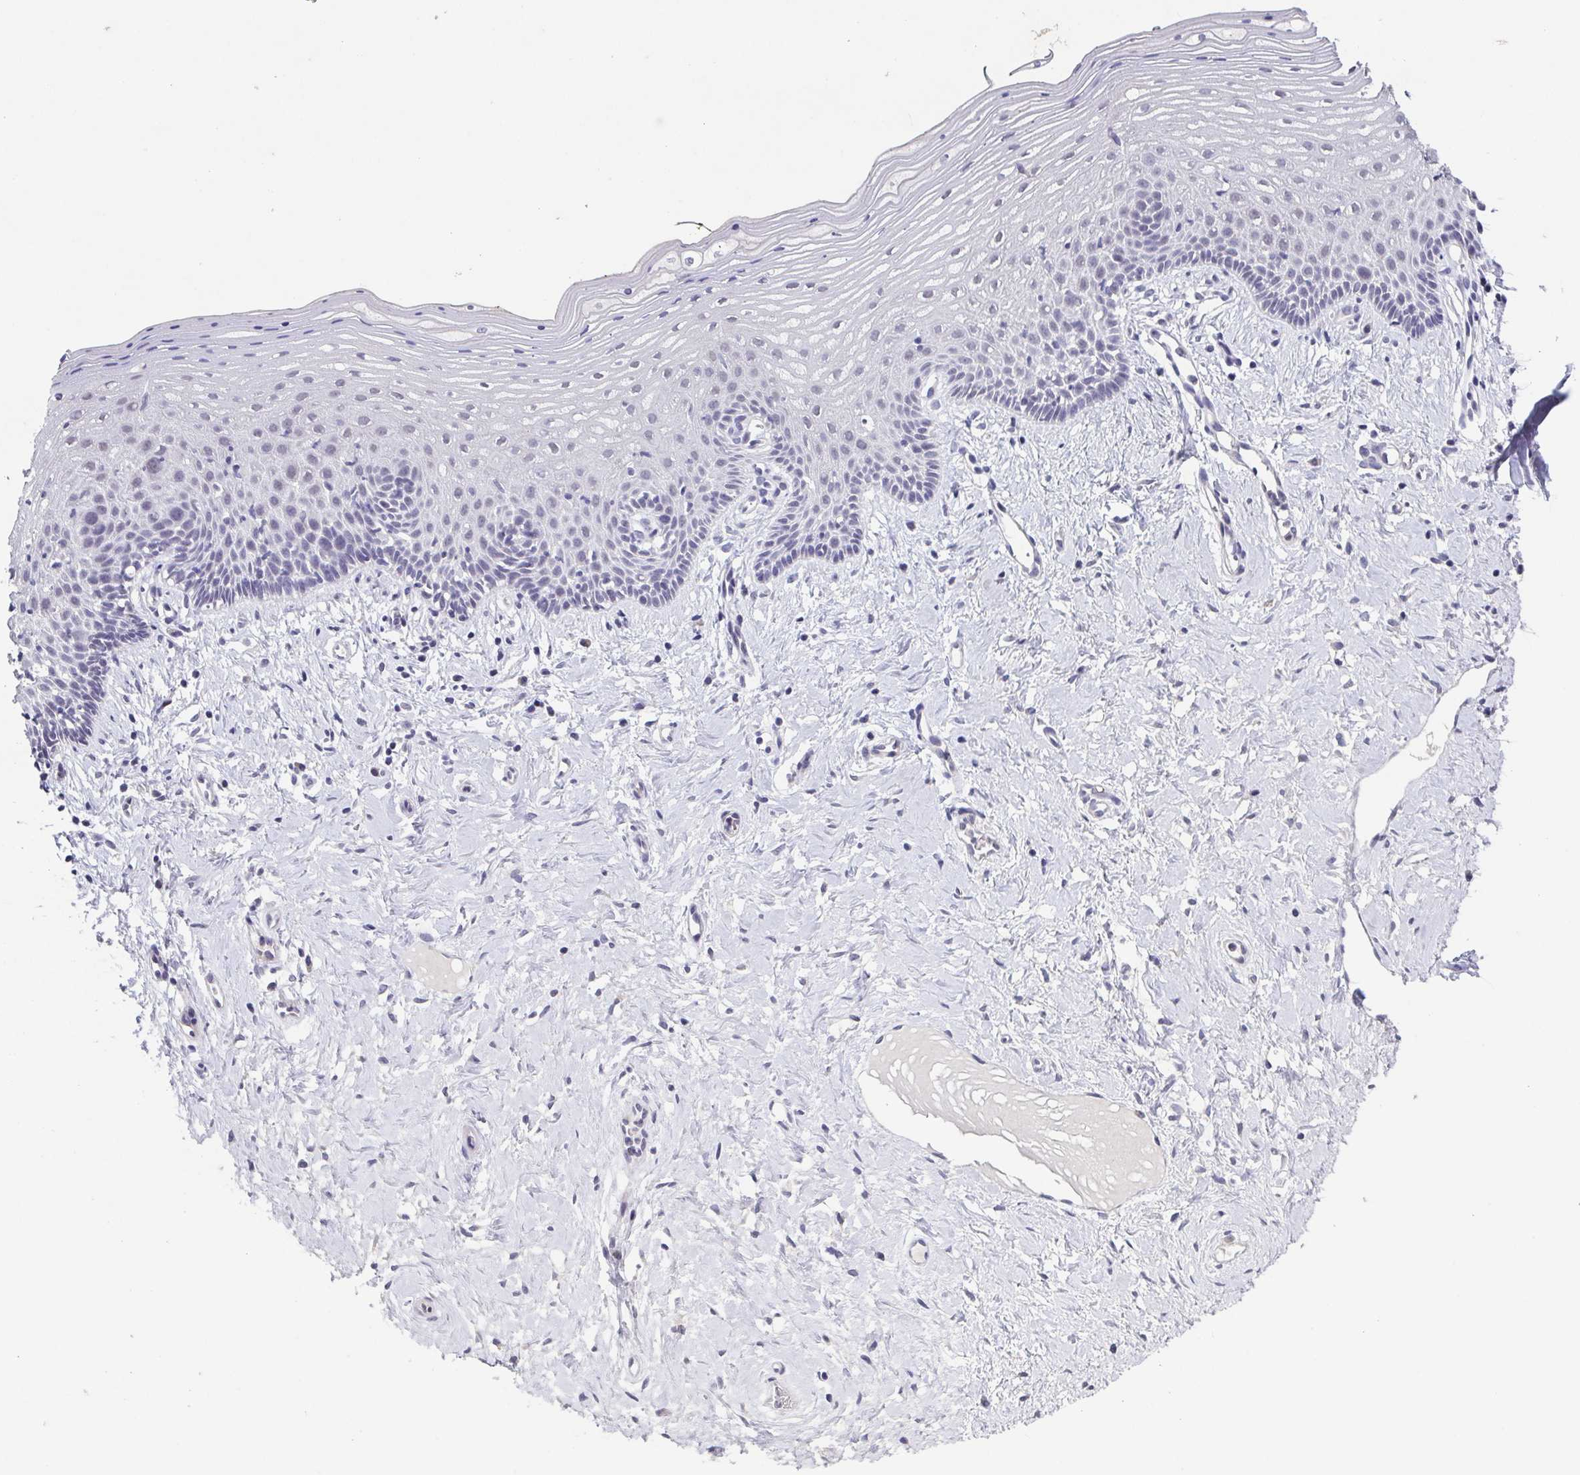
{"staining": {"intensity": "negative", "quantity": "none", "location": "none"}, "tissue": "vagina", "cell_type": "Squamous epithelial cells", "image_type": "normal", "snomed": [{"axis": "morphology", "description": "Normal tissue, NOS"}, {"axis": "topography", "description": "Vagina"}], "caption": "IHC image of unremarkable vagina stained for a protein (brown), which demonstrates no expression in squamous epithelial cells.", "gene": "GHRL", "patient": {"sex": "female", "age": 42}}